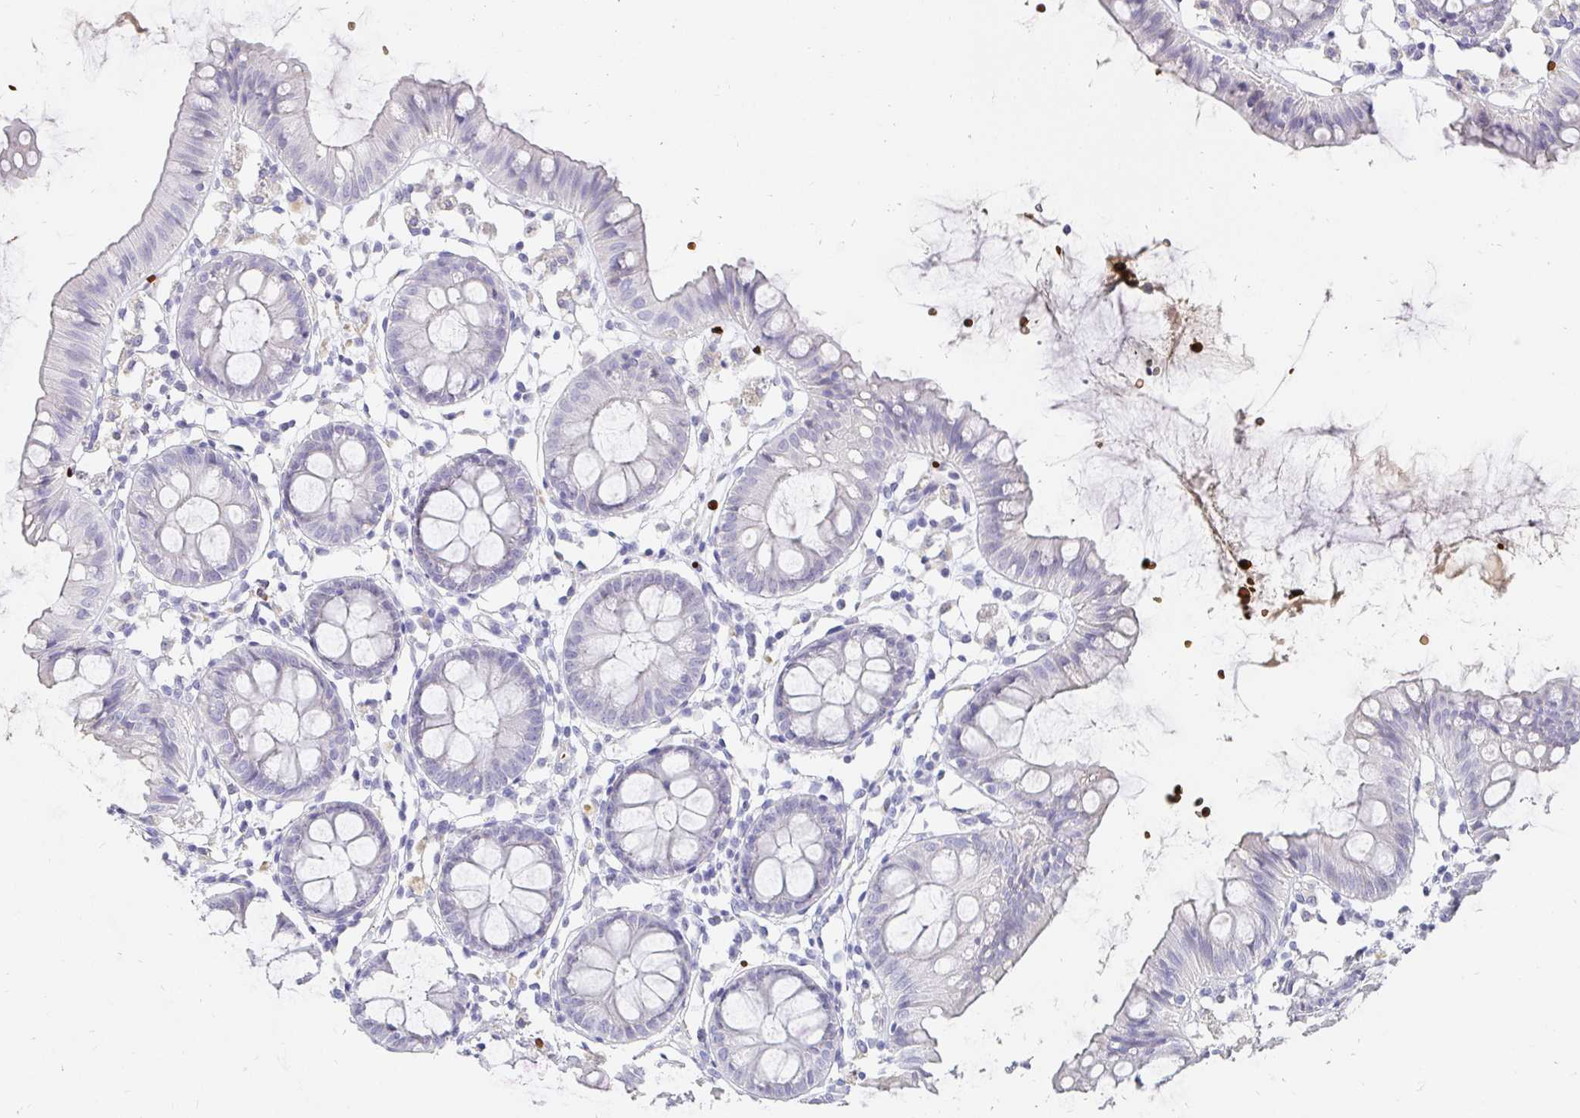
{"staining": {"intensity": "negative", "quantity": "none", "location": "none"}, "tissue": "colon", "cell_type": "Endothelial cells", "image_type": "normal", "snomed": [{"axis": "morphology", "description": "Normal tissue, NOS"}, {"axis": "topography", "description": "Colon"}], "caption": "The image exhibits no staining of endothelial cells in benign colon.", "gene": "FGF21", "patient": {"sex": "female", "age": 84}}